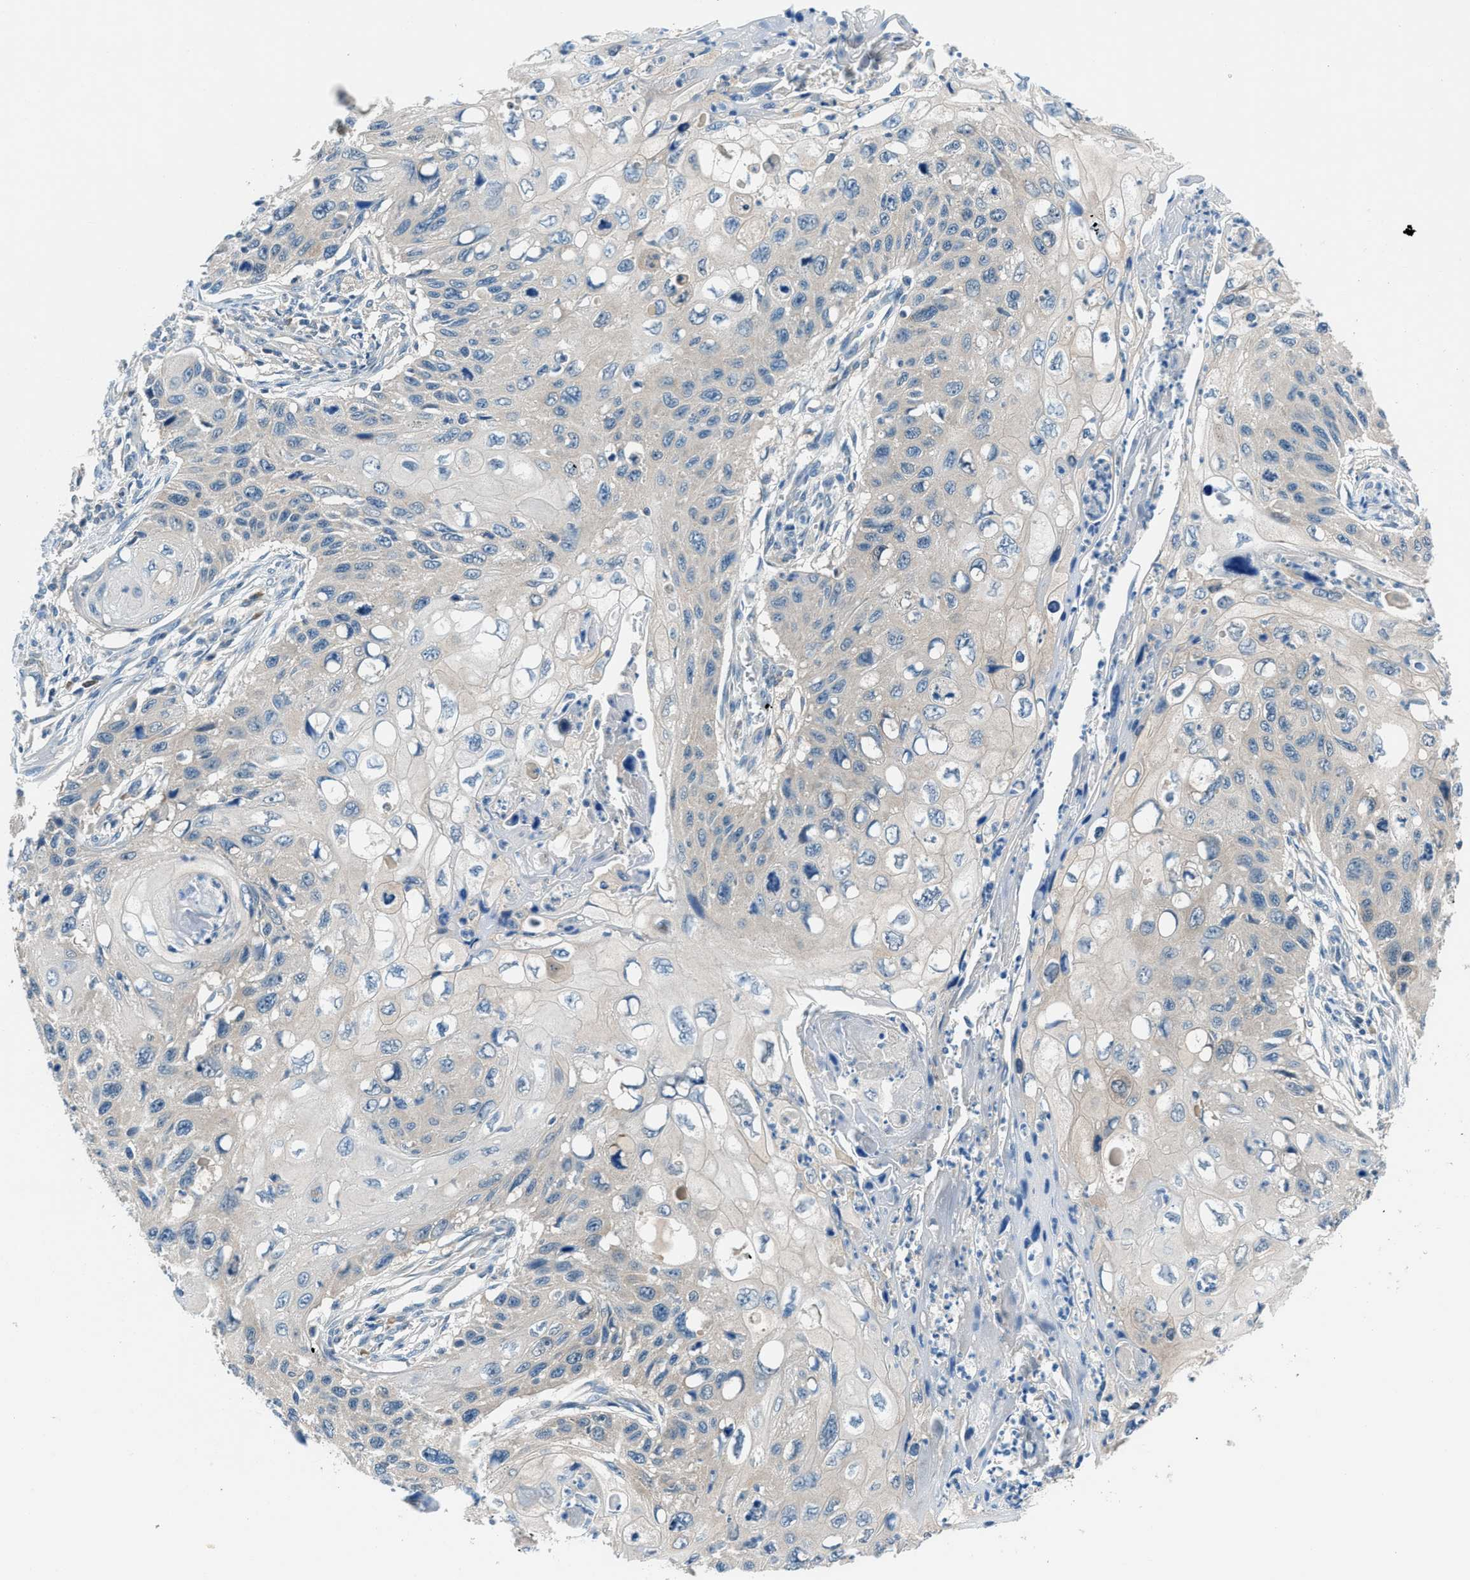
{"staining": {"intensity": "negative", "quantity": "none", "location": "none"}, "tissue": "cervical cancer", "cell_type": "Tumor cells", "image_type": "cancer", "snomed": [{"axis": "morphology", "description": "Squamous cell carcinoma, NOS"}, {"axis": "topography", "description": "Cervix"}], "caption": "A histopathology image of cervical cancer stained for a protein reveals no brown staining in tumor cells.", "gene": "ACP1", "patient": {"sex": "female", "age": 70}}